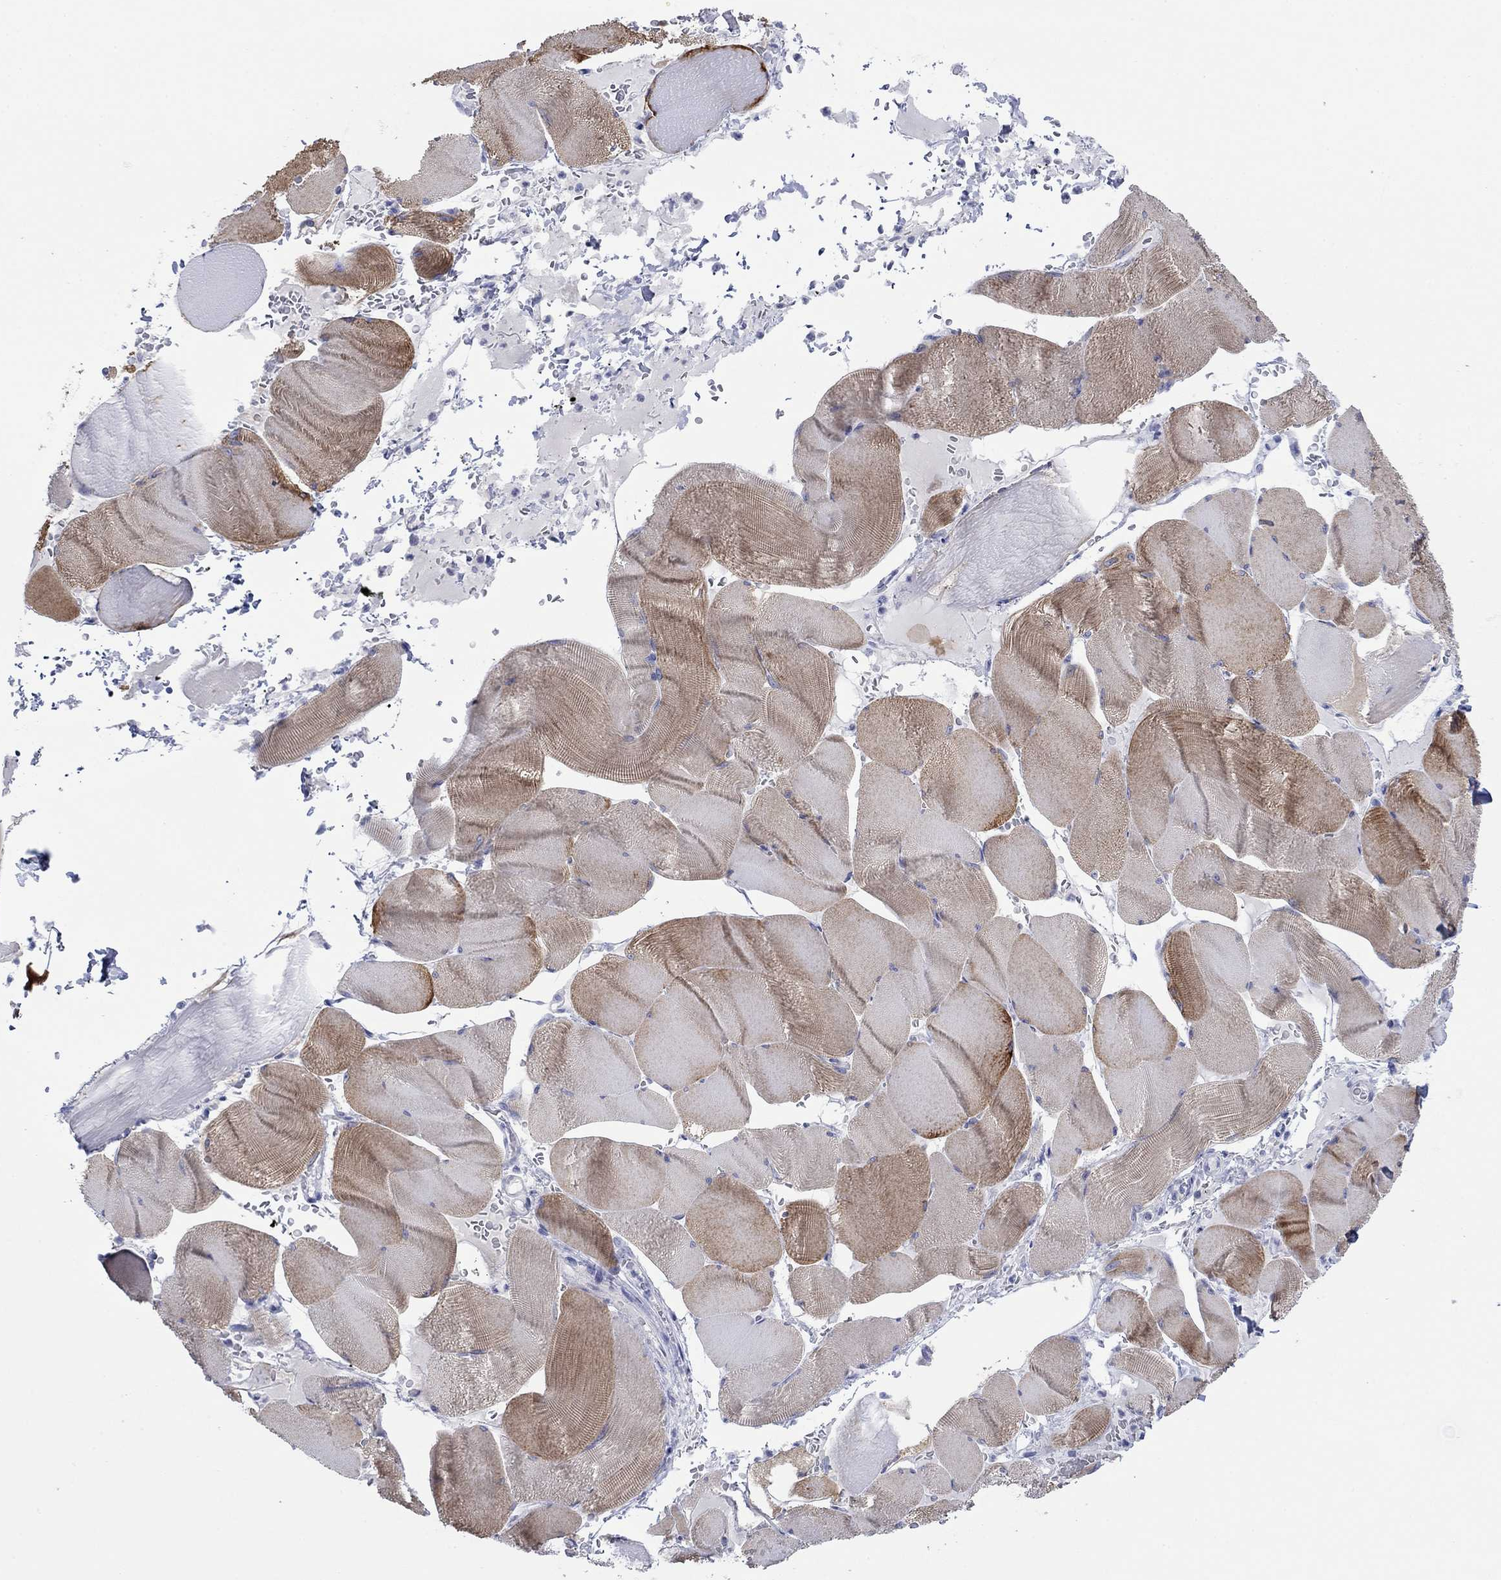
{"staining": {"intensity": "moderate", "quantity": "25%-75%", "location": "cytoplasmic/membranous"}, "tissue": "skeletal muscle", "cell_type": "Myocytes", "image_type": "normal", "snomed": [{"axis": "morphology", "description": "Normal tissue, NOS"}, {"axis": "topography", "description": "Skeletal muscle"}], "caption": "Protein analysis of normal skeletal muscle shows moderate cytoplasmic/membranous expression in approximately 25%-75% of myocytes.", "gene": "MLANA", "patient": {"sex": "male", "age": 56}}